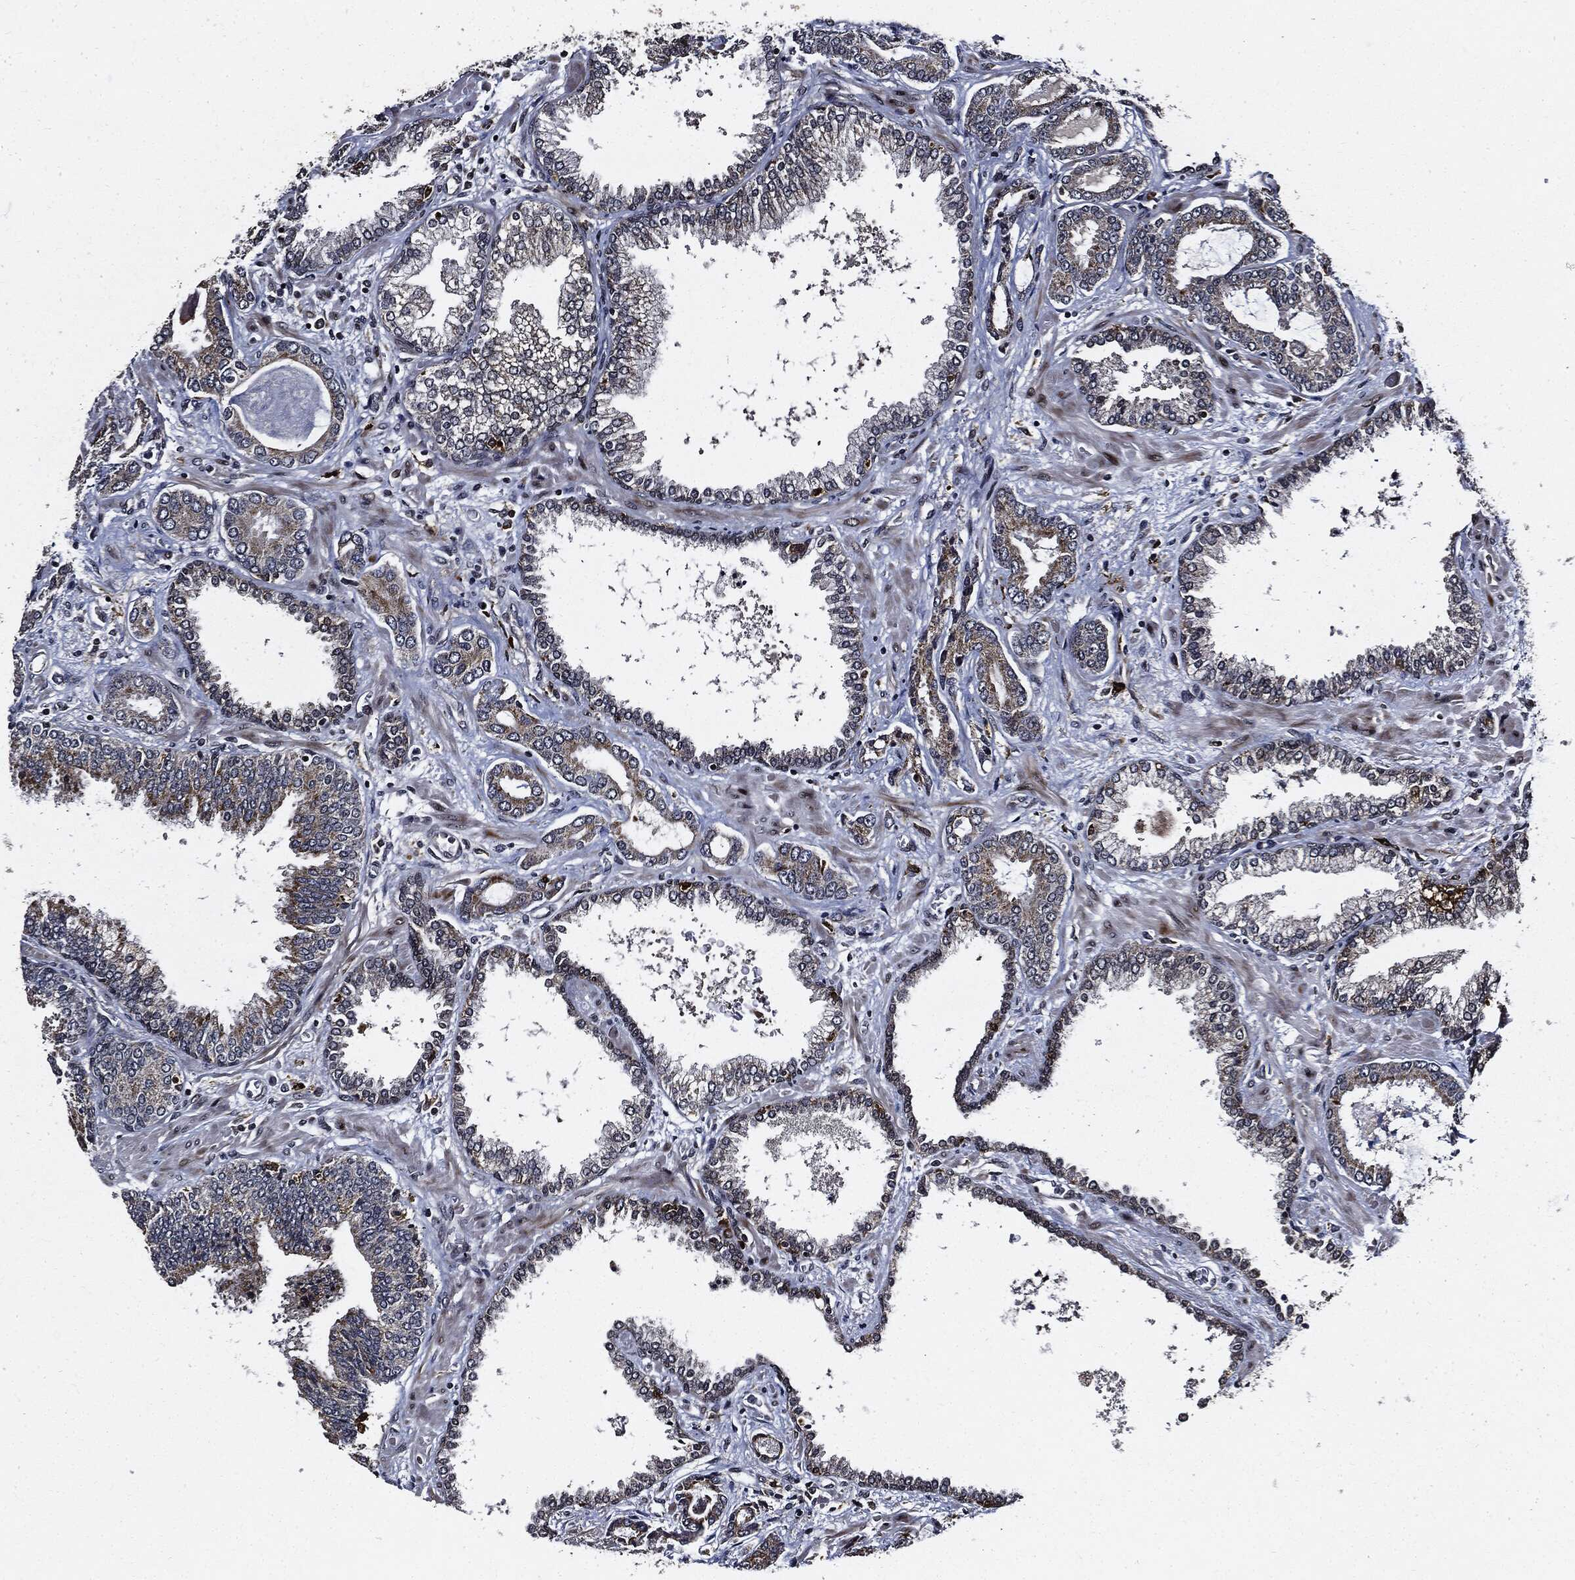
{"staining": {"intensity": "weak", "quantity": "25%-75%", "location": "cytoplasmic/membranous"}, "tissue": "prostate cancer", "cell_type": "Tumor cells", "image_type": "cancer", "snomed": [{"axis": "morphology", "description": "Adenocarcinoma, Low grade"}, {"axis": "topography", "description": "Prostate"}], "caption": "Prostate low-grade adenocarcinoma stained with DAB (3,3'-diaminobenzidine) IHC demonstrates low levels of weak cytoplasmic/membranous expression in about 25%-75% of tumor cells.", "gene": "SUGT1", "patient": {"sex": "male", "age": 68}}